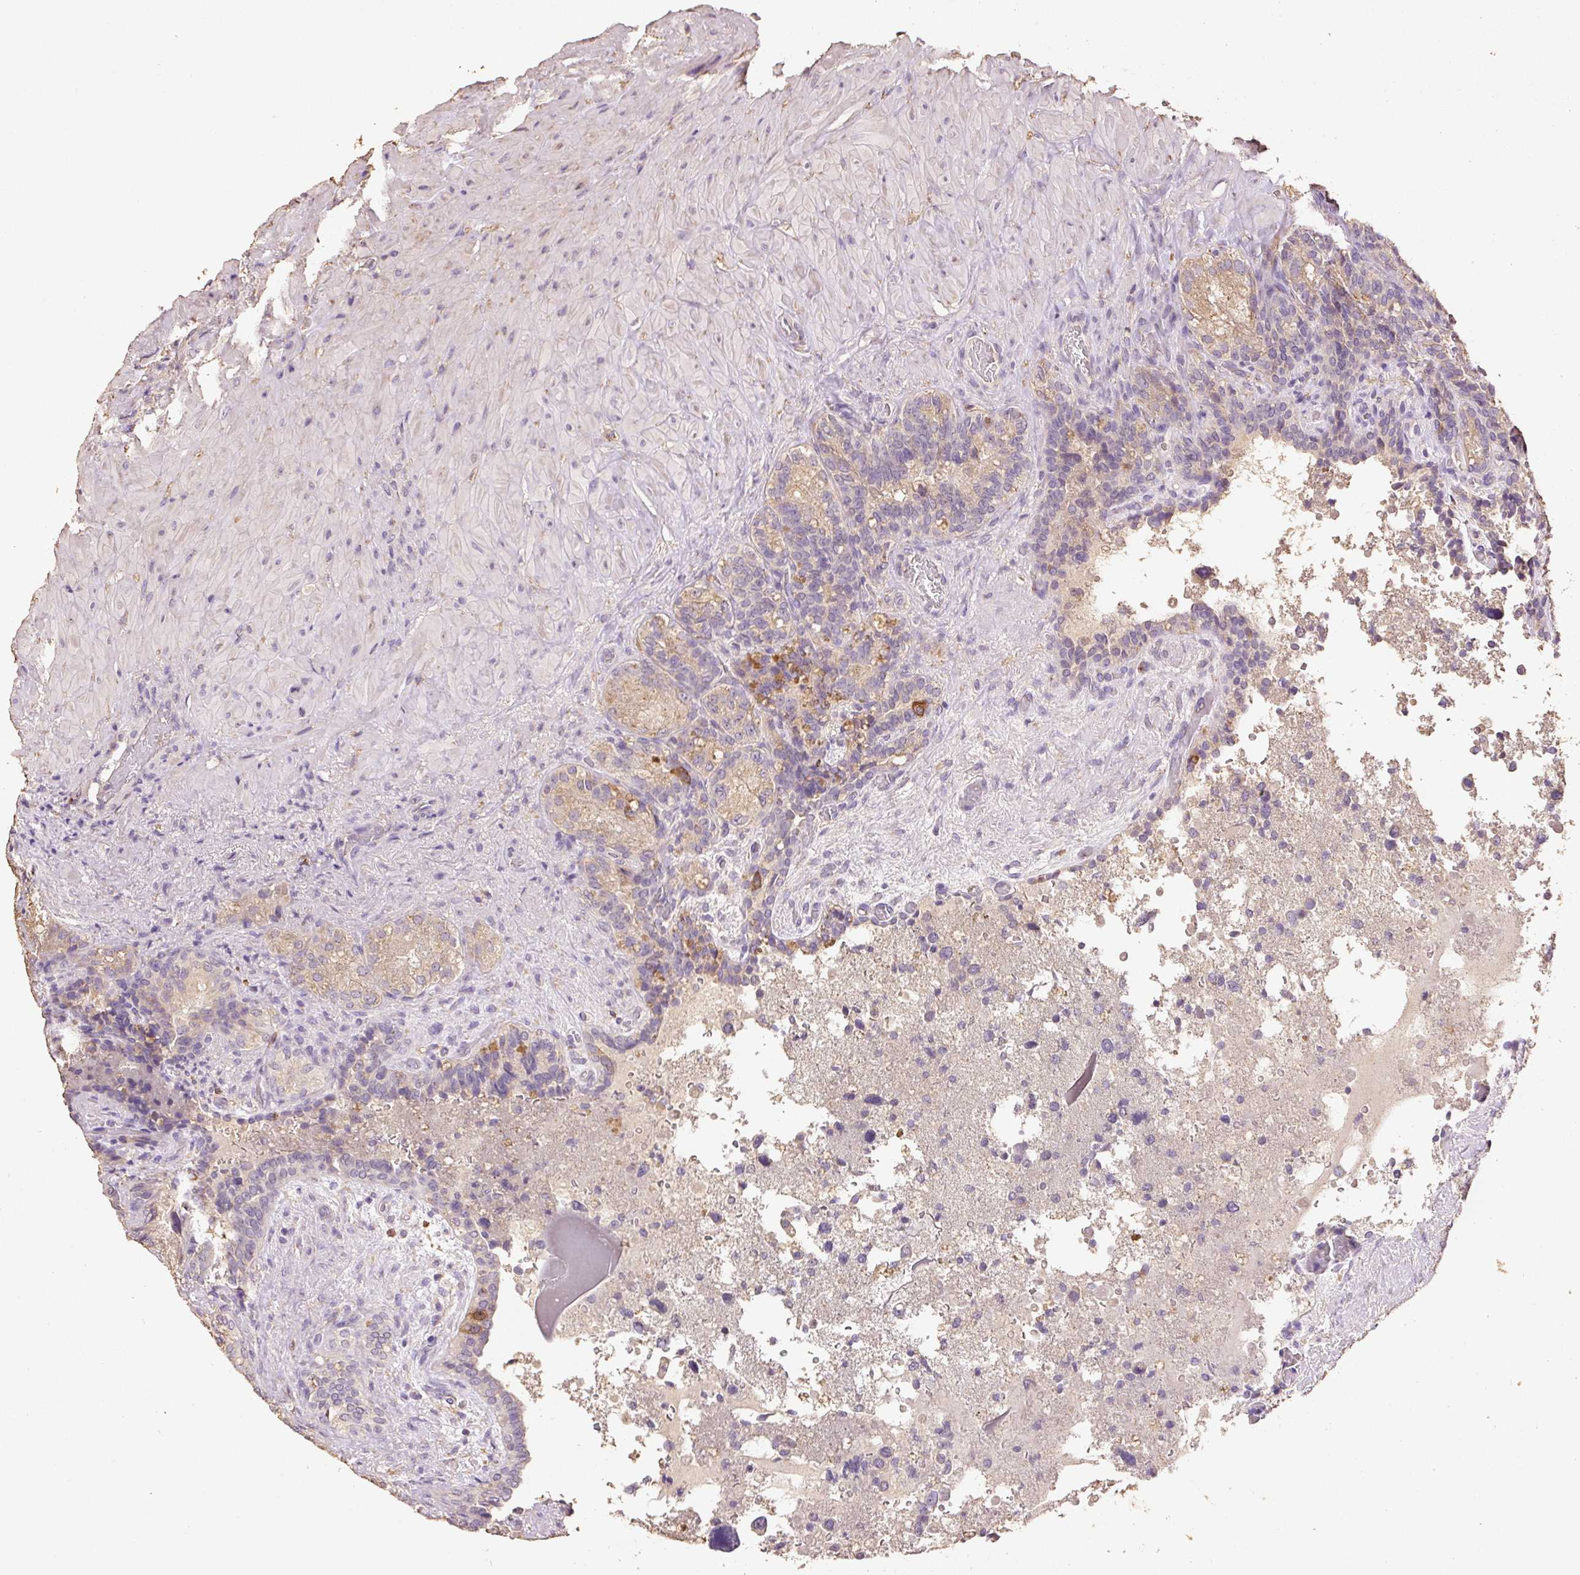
{"staining": {"intensity": "weak", "quantity": ">75%", "location": "cytoplasmic/membranous"}, "tissue": "seminal vesicle", "cell_type": "Glandular cells", "image_type": "normal", "snomed": [{"axis": "morphology", "description": "Normal tissue, NOS"}, {"axis": "topography", "description": "Seminal veicle"}], "caption": "A photomicrograph of human seminal vesicle stained for a protein demonstrates weak cytoplasmic/membranous brown staining in glandular cells. (Brightfield microscopy of DAB IHC at high magnification).", "gene": "HERC2", "patient": {"sex": "male", "age": 69}}